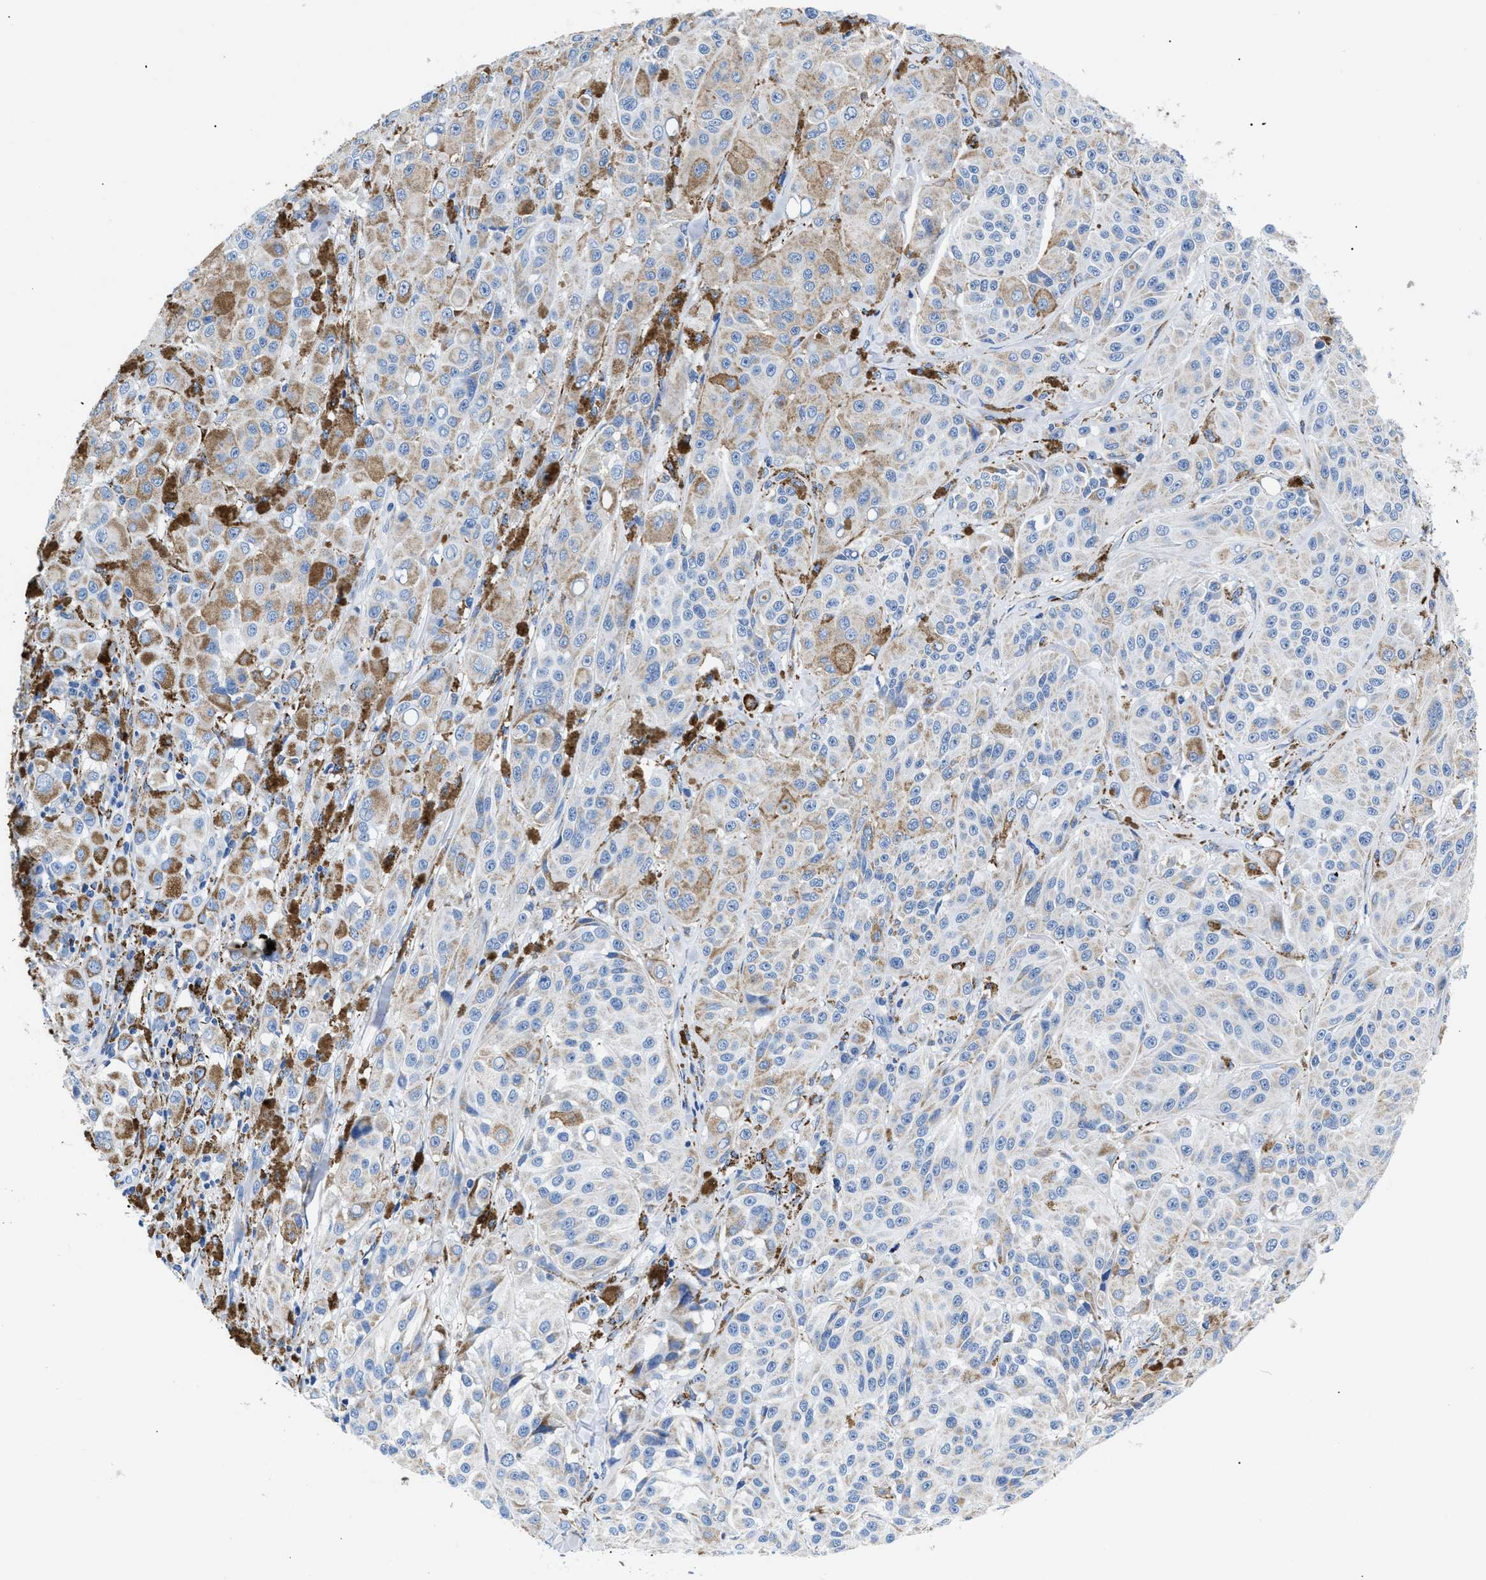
{"staining": {"intensity": "weak", "quantity": "25%-75%", "location": "cytoplasmic/membranous"}, "tissue": "melanoma", "cell_type": "Tumor cells", "image_type": "cancer", "snomed": [{"axis": "morphology", "description": "Malignant melanoma, NOS"}, {"axis": "topography", "description": "Skin"}], "caption": "Melanoma was stained to show a protein in brown. There is low levels of weak cytoplasmic/membranous expression in approximately 25%-75% of tumor cells.", "gene": "GPR149", "patient": {"sex": "male", "age": 84}}